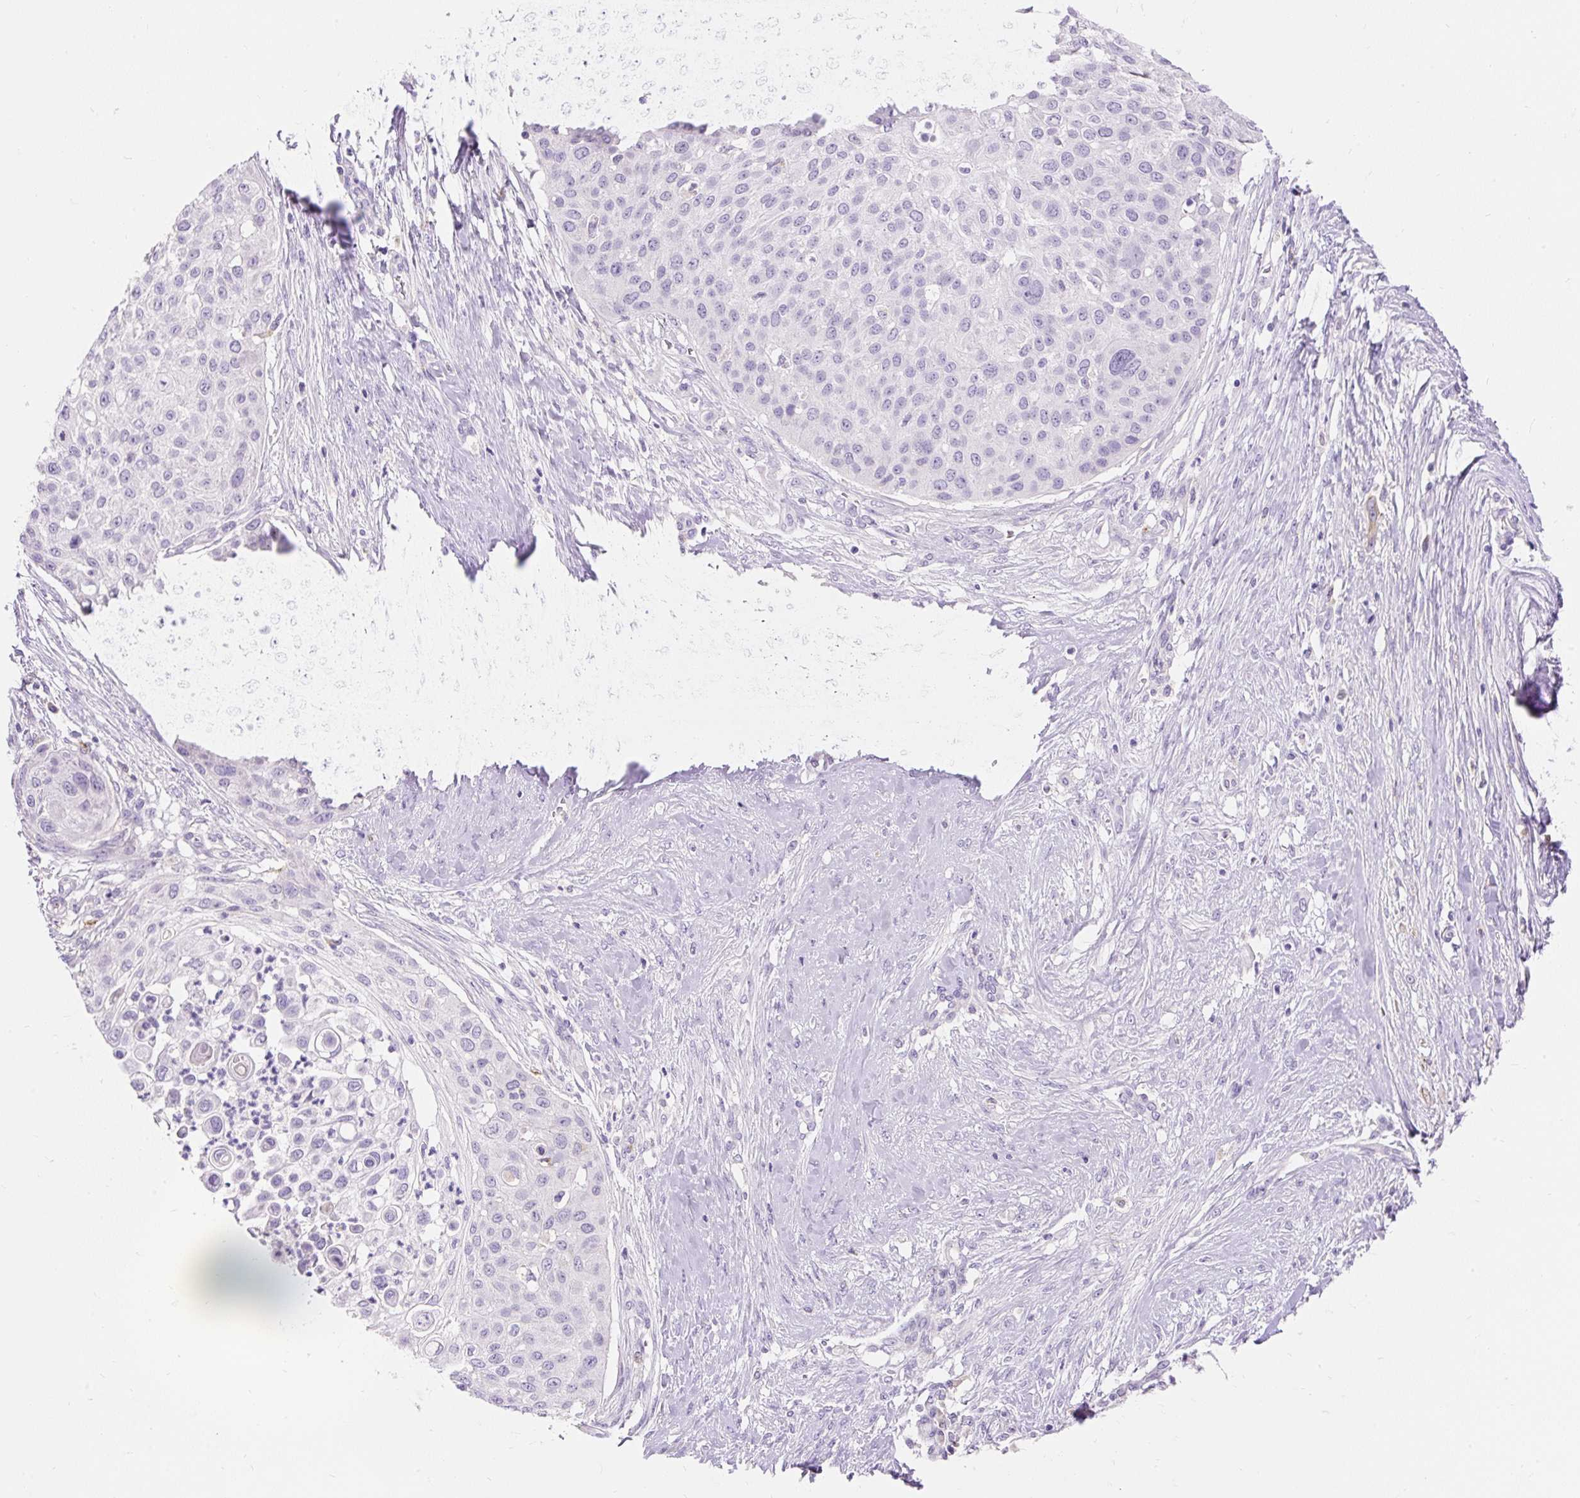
{"staining": {"intensity": "negative", "quantity": "none", "location": "none"}, "tissue": "skin cancer", "cell_type": "Tumor cells", "image_type": "cancer", "snomed": [{"axis": "morphology", "description": "Squamous cell carcinoma, NOS"}, {"axis": "topography", "description": "Skin"}], "caption": "IHC histopathology image of neoplastic tissue: human squamous cell carcinoma (skin) stained with DAB (3,3'-diaminobenzidine) displays no significant protein staining in tumor cells.", "gene": "TMEM150C", "patient": {"sex": "female", "age": 87}}